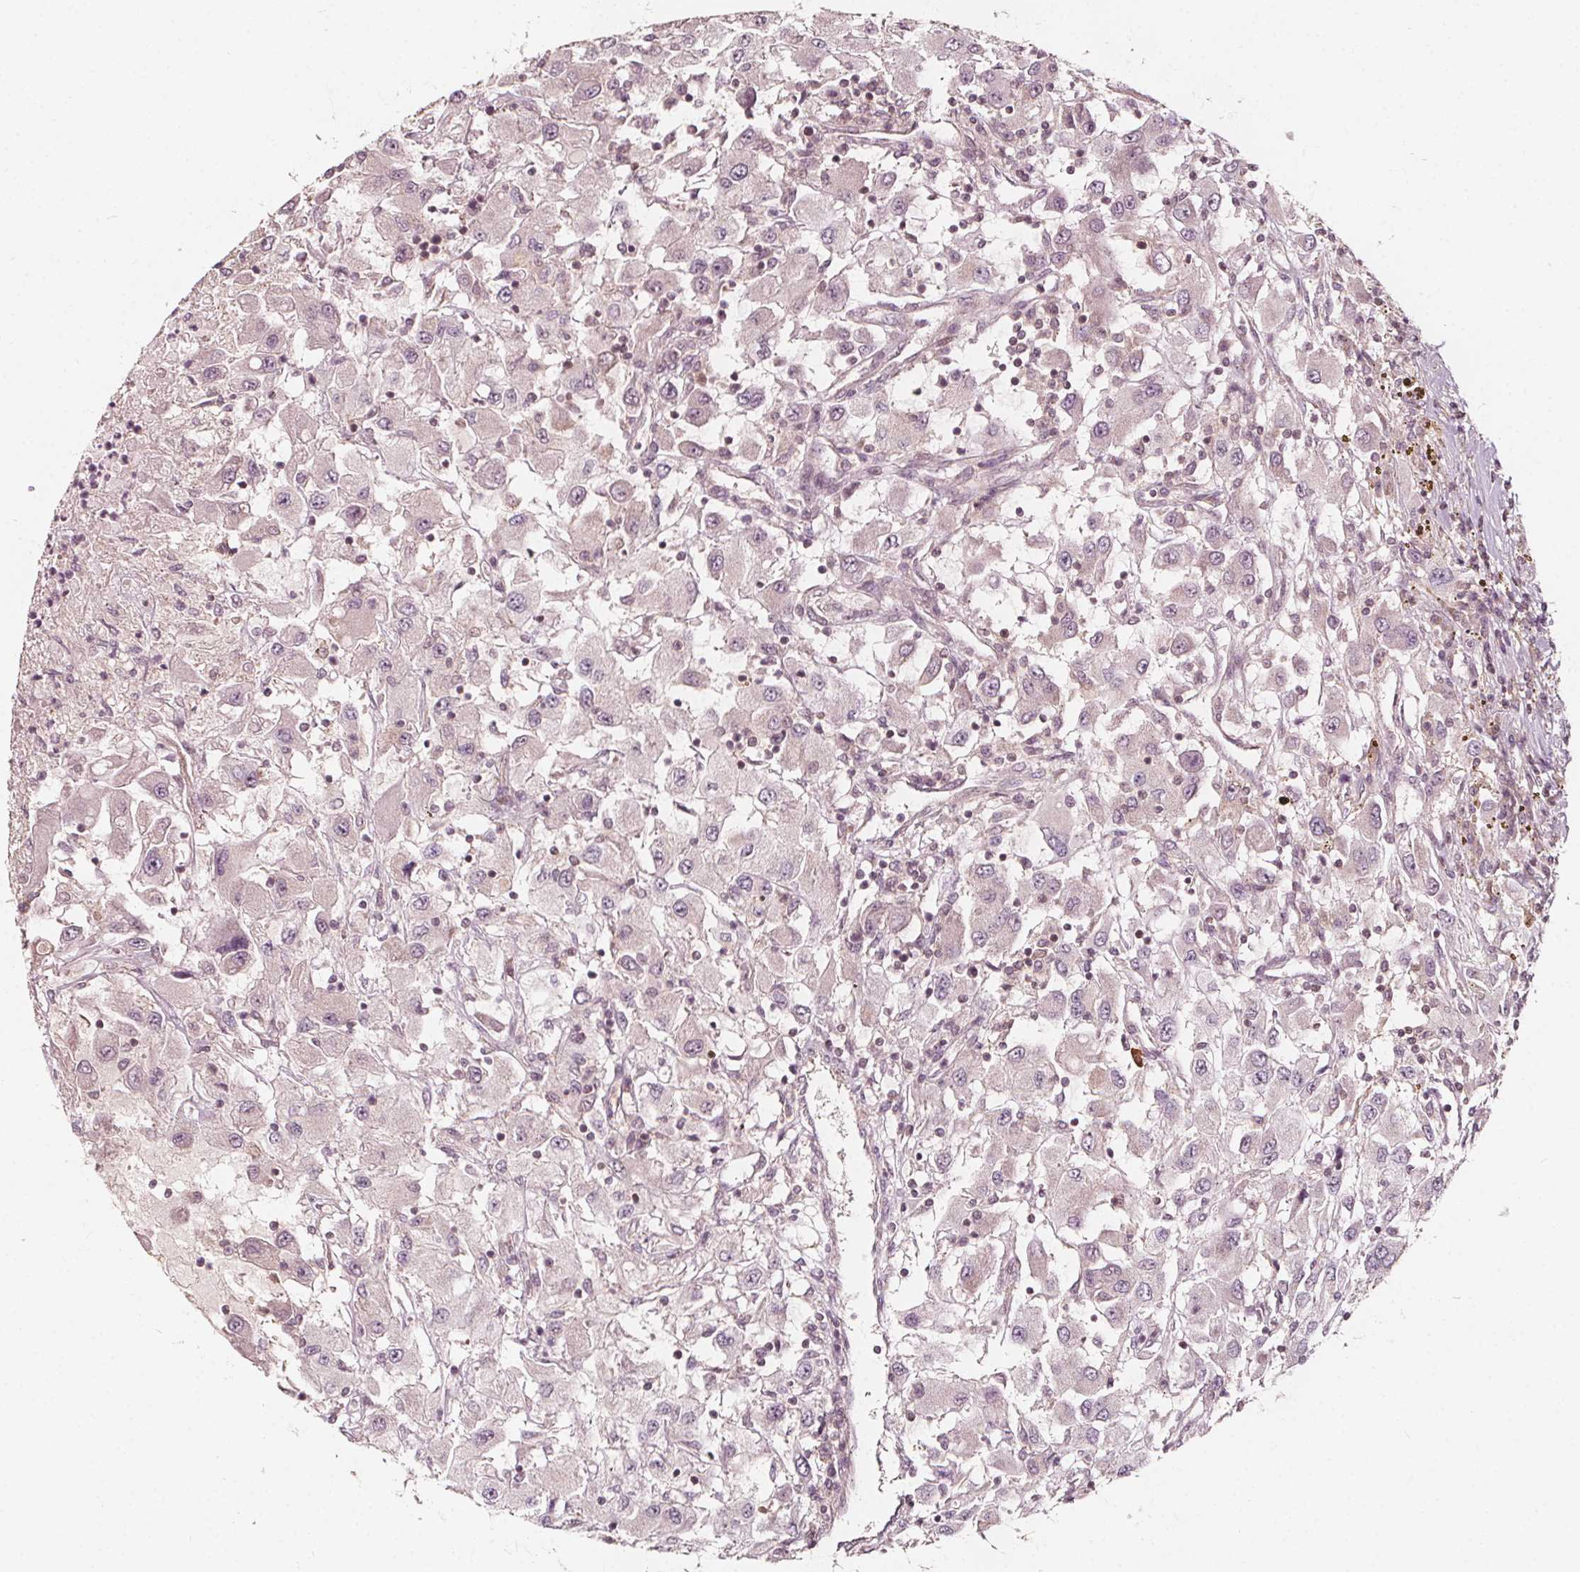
{"staining": {"intensity": "weak", "quantity": "25%-75%", "location": "cytoplasmic/membranous"}, "tissue": "renal cancer", "cell_type": "Tumor cells", "image_type": "cancer", "snomed": [{"axis": "morphology", "description": "Adenocarcinoma, NOS"}, {"axis": "topography", "description": "Kidney"}], "caption": "IHC histopathology image of renal cancer stained for a protein (brown), which reveals low levels of weak cytoplasmic/membranous staining in approximately 25%-75% of tumor cells.", "gene": "AIP", "patient": {"sex": "female", "age": 67}}